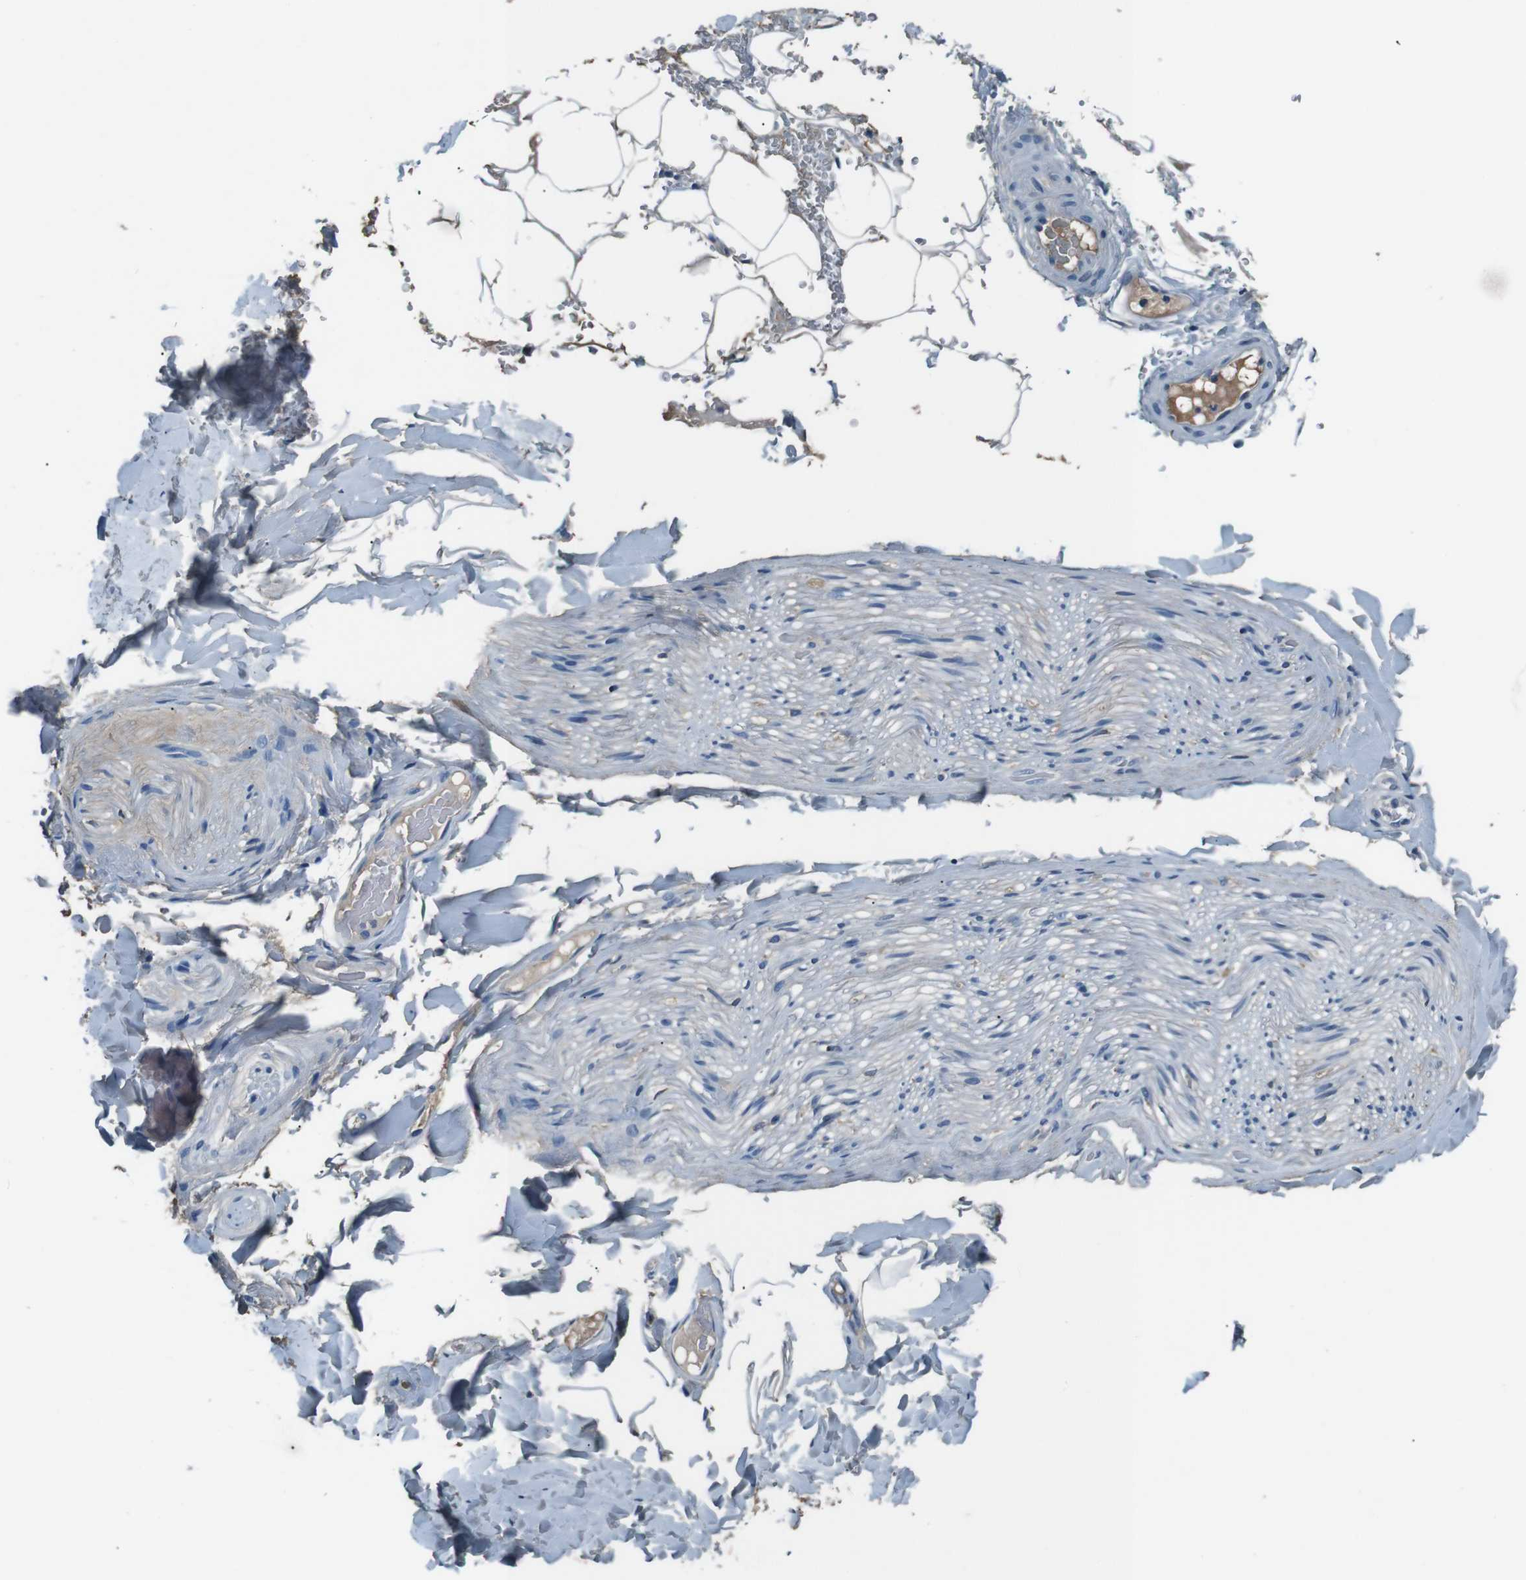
{"staining": {"intensity": "weak", "quantity": ">75%", "location": "cytoplasmic/membranous"}, "tissue": "adipose tissue", "cell_type": "Adipocytes", "image_type": "normal", "snomed": [{"axis": "morphology", "description": "Normal tissue, NOS"}, {"axis": "topography", "description": "Peripheral nerve tissue"}], "caption": "Immunohistochemistry staining of benign adipose tissue, which demonstrates low levels of weak cytoplasmic/membranous expression in approximately >75% of adipocytes indicating weak cytoplasmic/membranous protein positivity. The staining was performed using DAB (brown) for protein detection and nuclei were counterstained in hematoxylin (blue).", "gene": "LEP", "patient": {"sex": "male", "age": 70}}